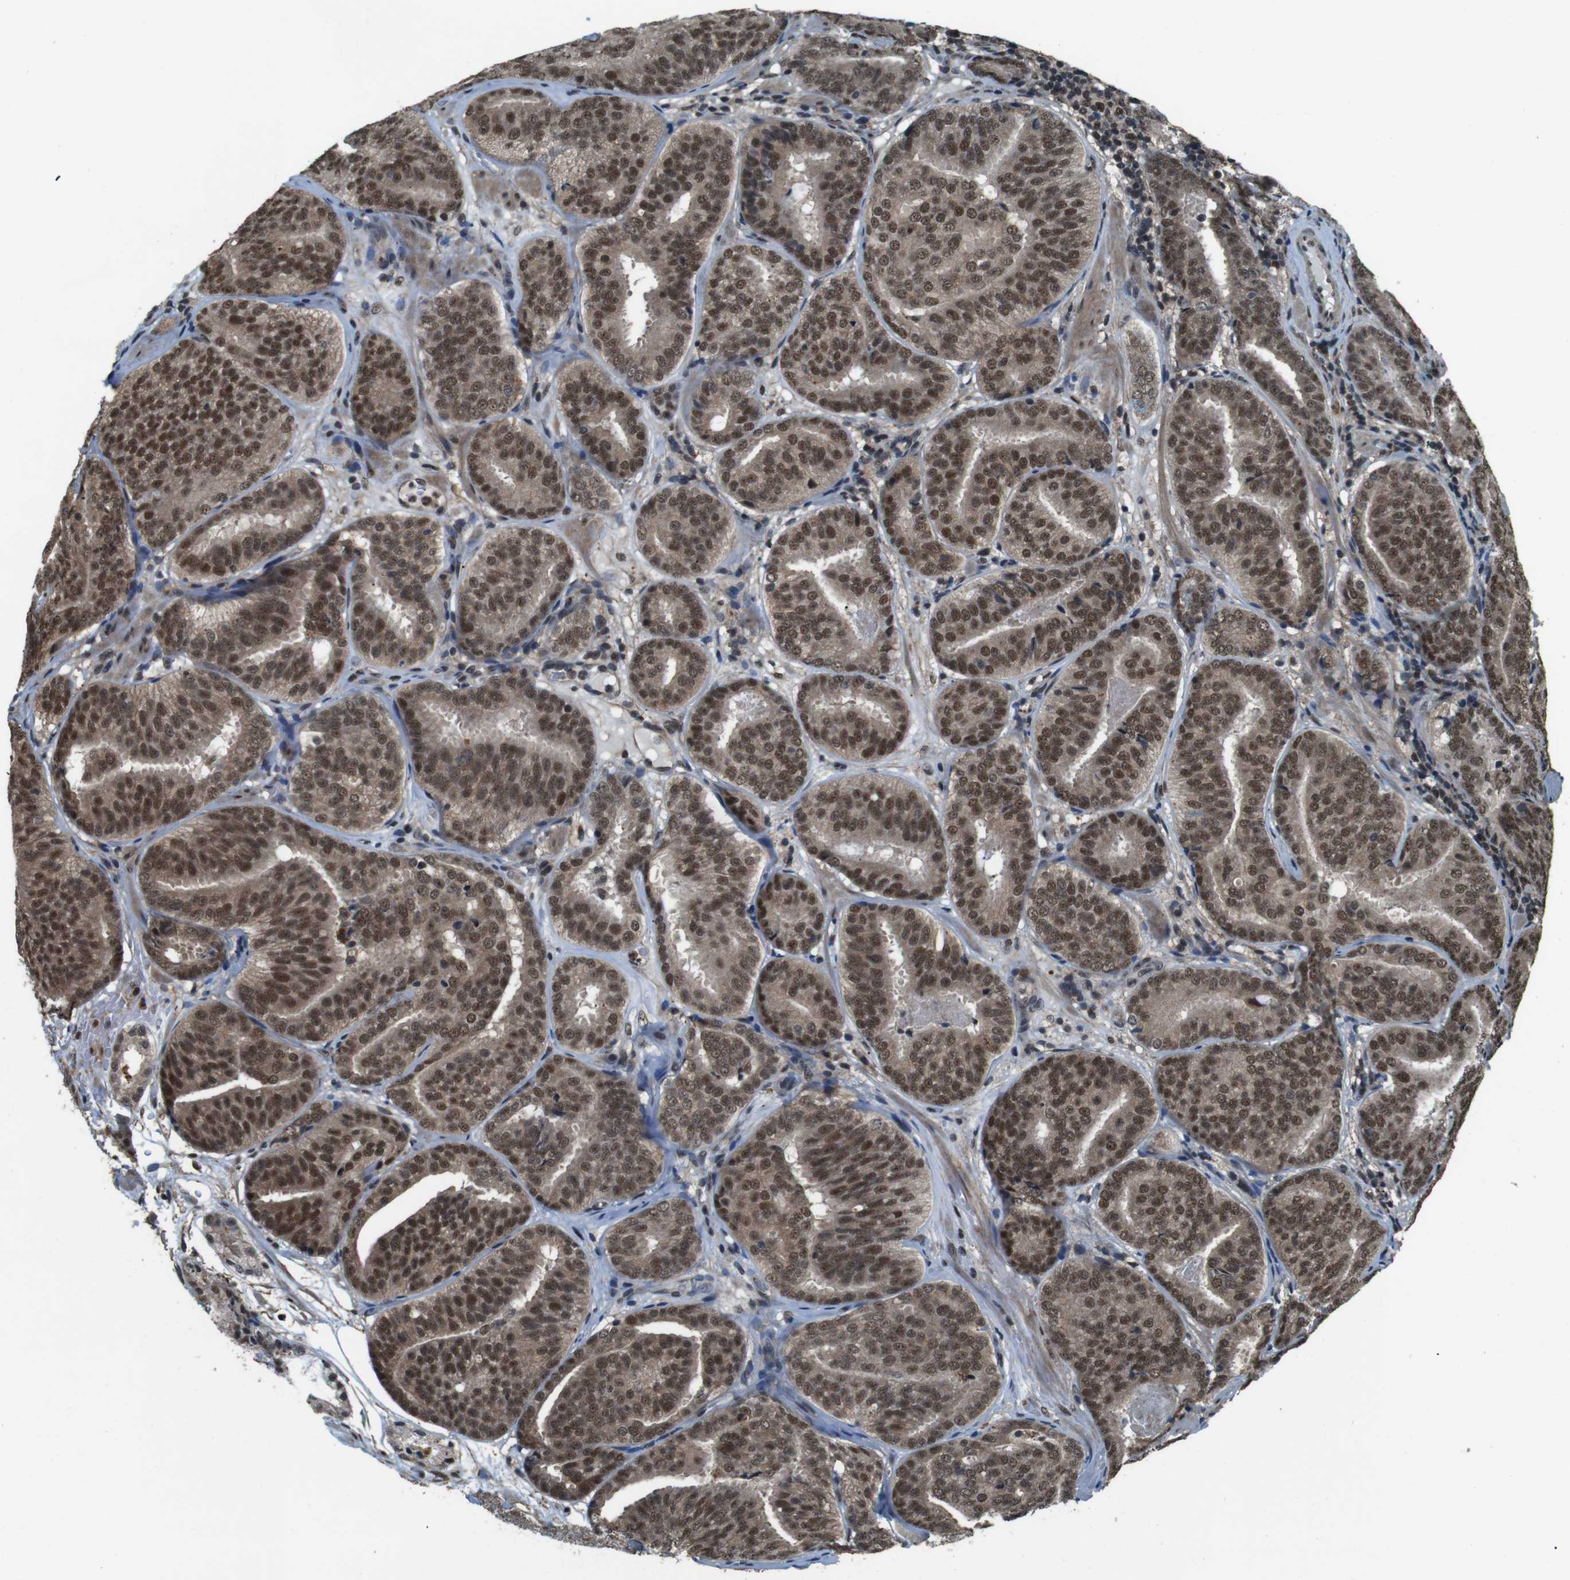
{"staining": {"intensity": "moderate", "quantity": ">75%", "location": "cytoplasmic/membranous,nuclear"}, "tissue": "prostate cancer", "cell_type": "Tumor cells", "image_type": "cancer", "snomed": [{"axis": "morphology", "description": "Adenocarcinoma, Low grade"}, {"axis": "topography", "description": "Prostate"}], "caption": "A brown stain labels moderate cytoplasmic/membranous and nuclear staining of a protein in human prostate cancer (low-grade adenocarcinoma) tumor cells. The protein of interest is shown in brown color, while the nuclei are stained blue.", "gene": "NR4A2", "patient": {"sex": "male", "age": 69}}